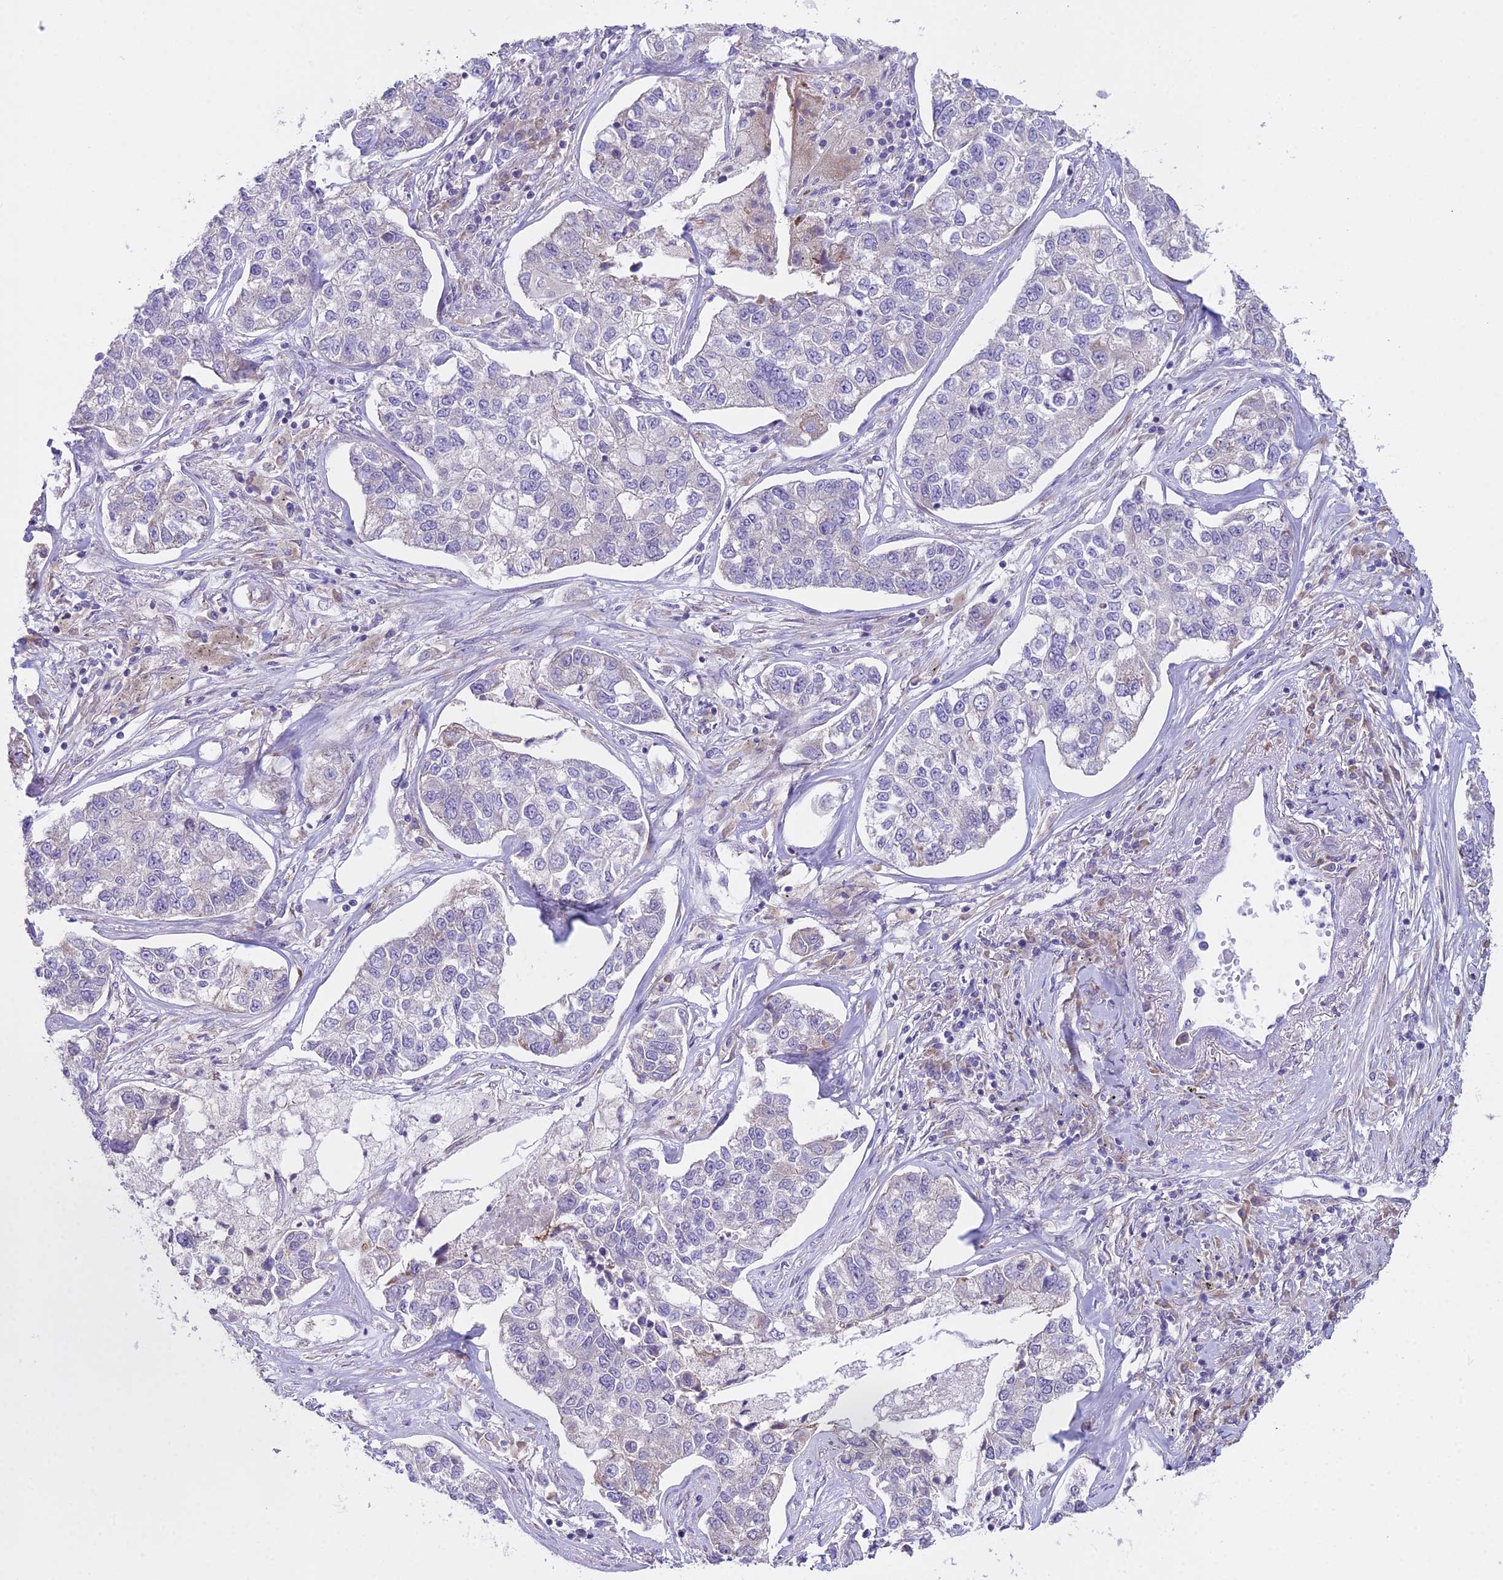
{"staining": {"intensity": "negative", "quantity": "none", "location": "none"}, "tissue": "lung cancer", "cell_type": "Tumor cells", "image_type": "cancer", "snomed": [{"axis": "morphology", "description": "Adenocarcinoma, NOS"}, {"axis": "topography", "description": "Lung"}], "caption": "Immunohistochemistry (IHC) micrograph of neoplastic tissue: human lung cancer stained with DAB (3,3'-diaminobenzidine) shows no significant protein staining in tumor cells.", "gene": "RPS26", "patient": {"sex": "male", "age": 49}}